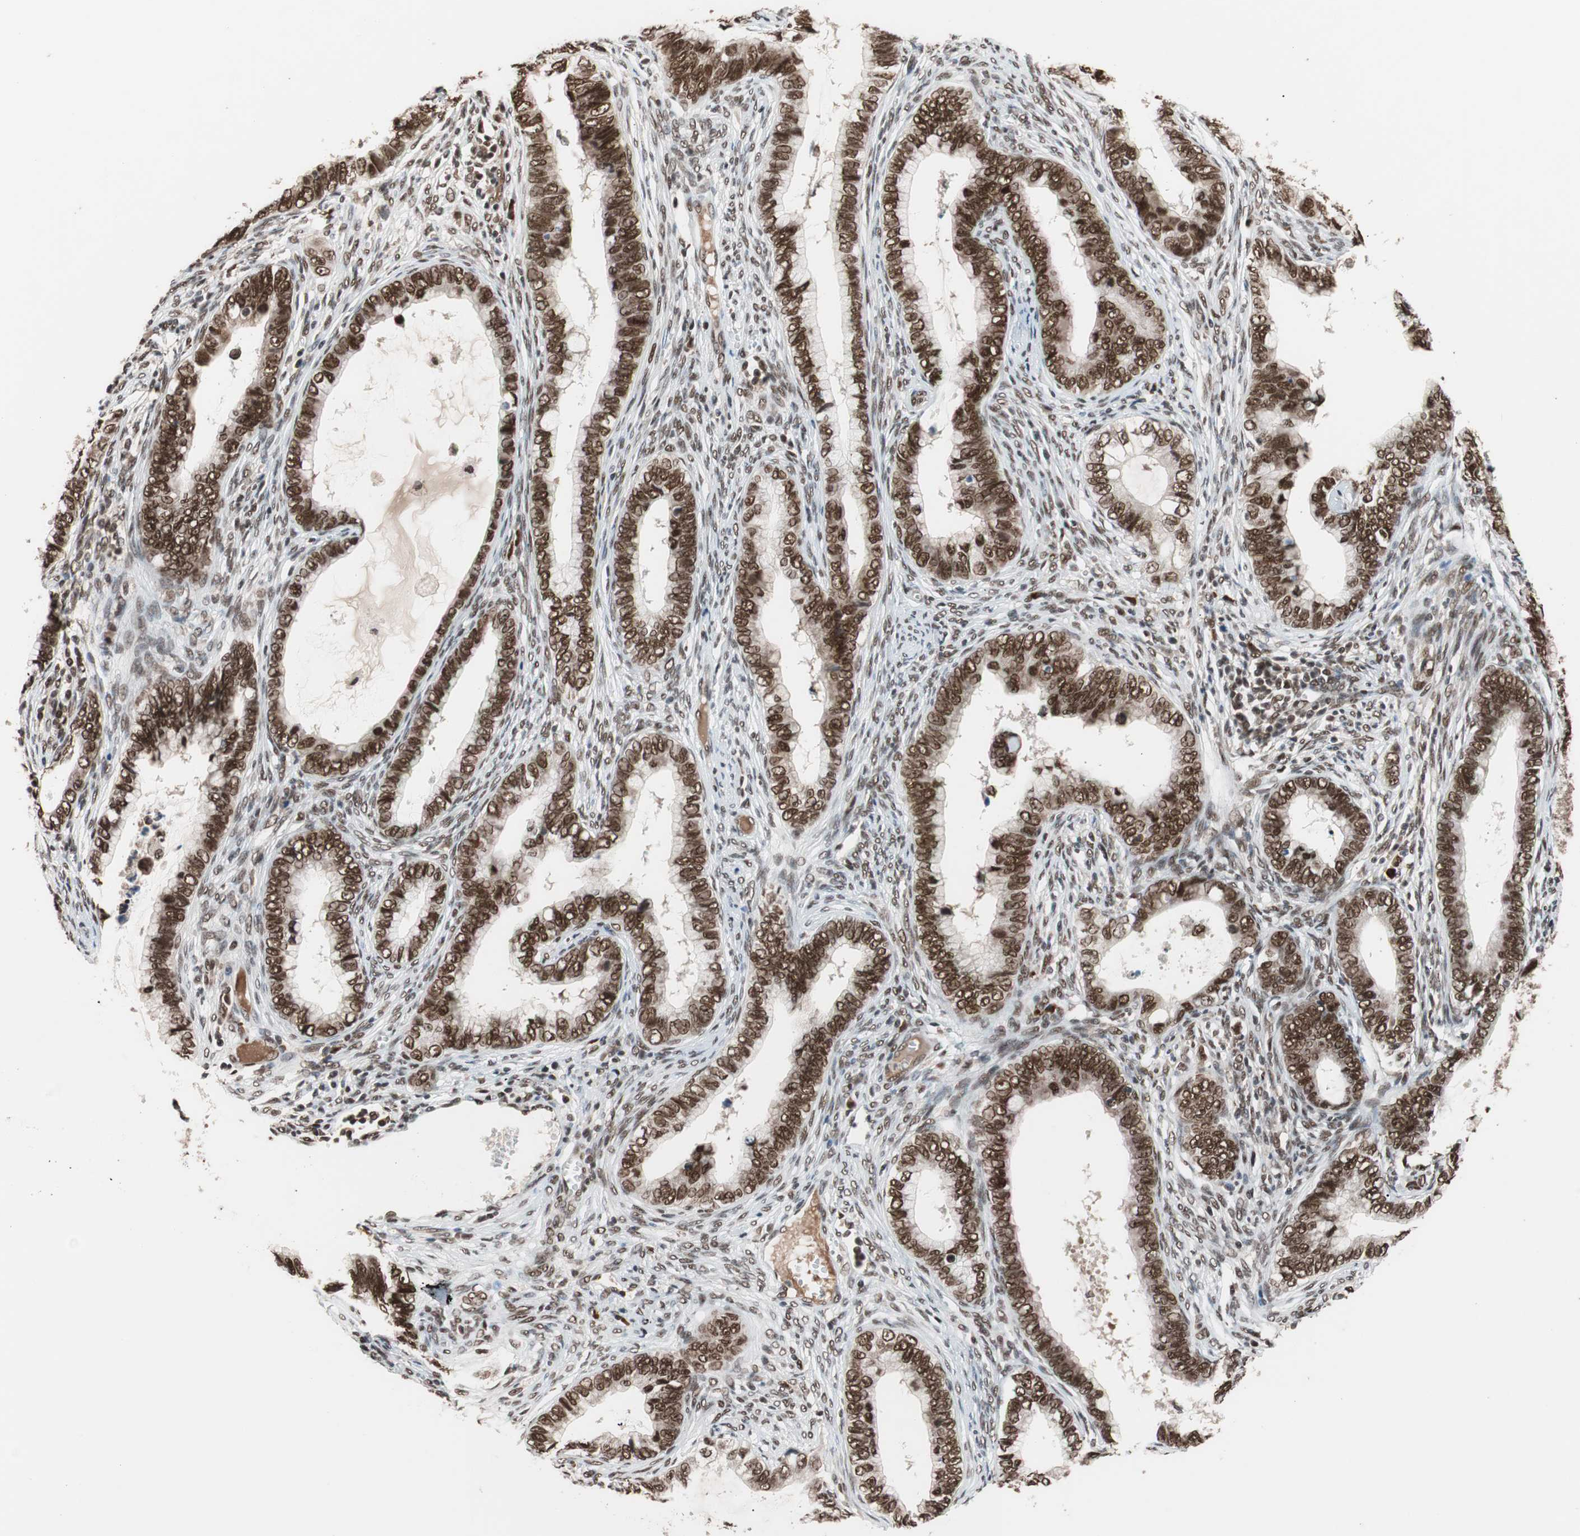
{"staining": {"intensity": "strong", "quantity": ">75%", "location": "nuclear"}, "tissue": "cervical cancer", "cell_type": "Tumor cells", "image_type": "cancer", "snomed": [{"axis": "morphology", "description": "Adenocarcinoma, NOS"}, {"axis": "topography", "description": "Cervix"}], "caption": "Immunohistochemistry (IHC) histopathology image of cervical adenocarcinoma stained for a protein (brown), which displays high levels of strong nuclear expression in about >75% of tumor cells.", "gene": "CHAMP1", "patient": {"sex": "female", "age": 44}}